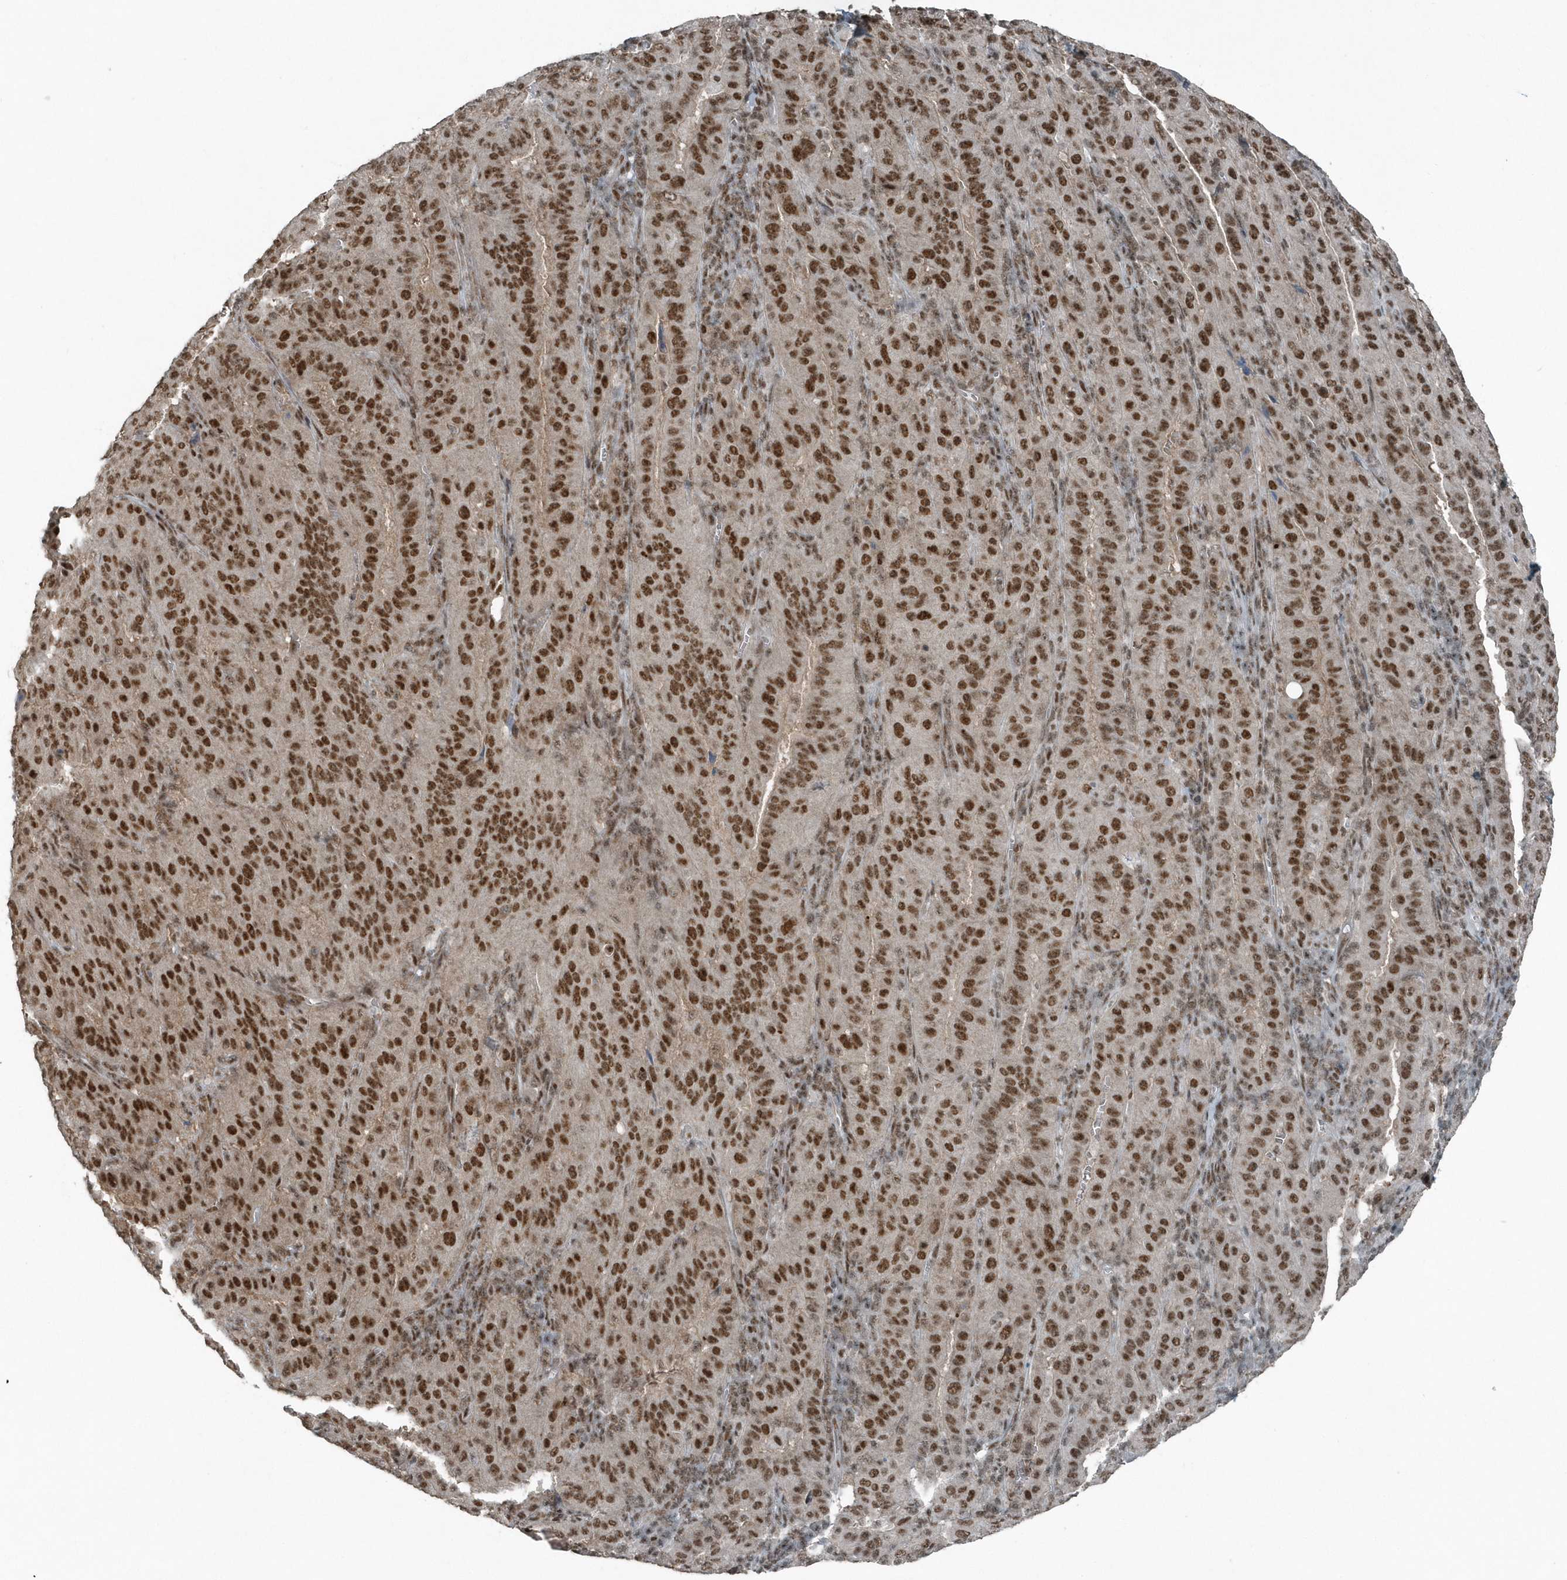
{"staining": {"intensity": "moderate", "quantity": ">75%", "location": "nuclear"}, "tissue": "pancreatic cancer", "cell_type": "Tumor cells", "image_type": "cancer", "snomed": [{"axis": "morphology", "description": "Adenocarcinoma, NOS"}, {"axis": "topography", "description": "Pancreas"}], "caption": "This histopathology image shows pancreatic cancer stained with IHC to label a protein in brown. The nuclear of tumor cells show moderate positivity for the protein. Nuclei are counter-stained blue.", "gene": "YTHDC1", "patient": {"sex": "male", "age": 63}}